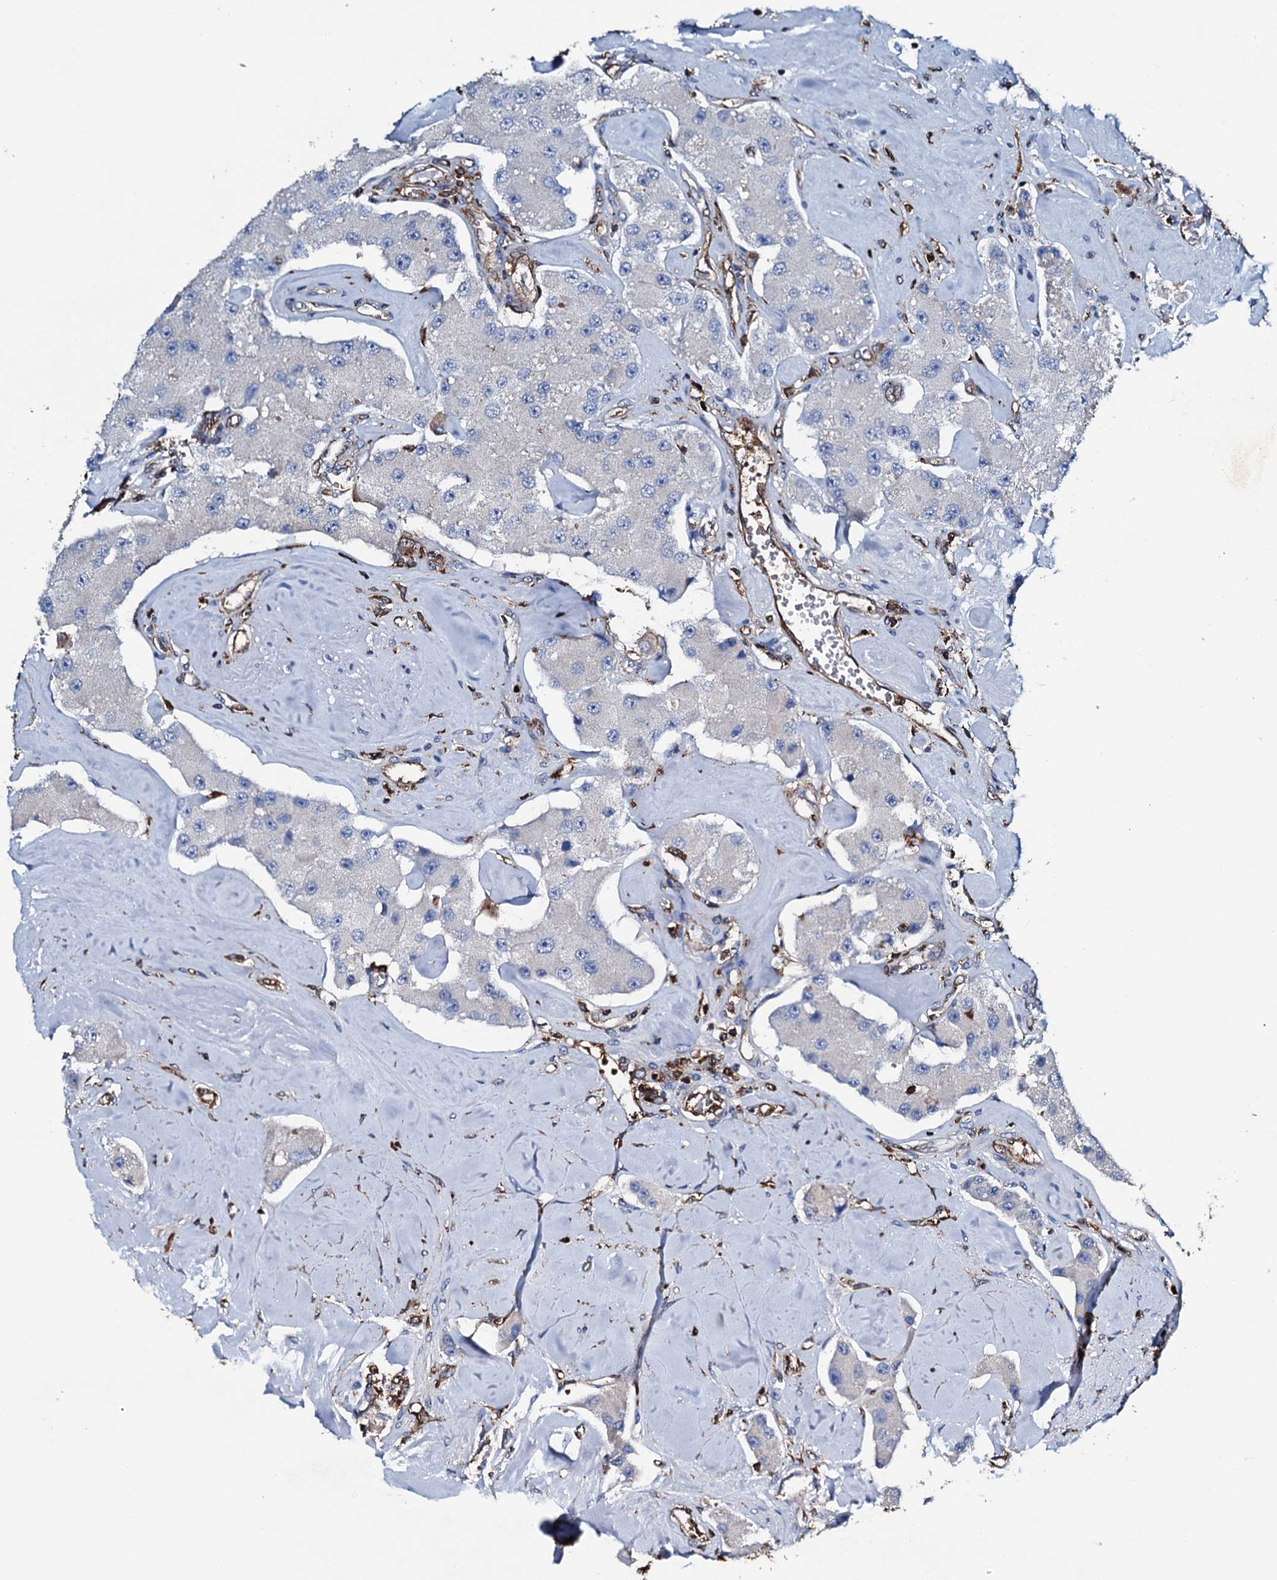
{"staining": {"intensity": "negative", "quantity": "none", "location": "none"}, "tissue": "carcinoid", "cell_type": "Tumor cells", "image_type": "cancer", "snomed": [{"axis": "morphology", "description": "Carcinoid, malignant, NOS"}, {"axis": "topography", "description": "Pancreas"}], "caption": "Immunohistochemical staining of carcinoid reveals no significant expression in tumor cells. (DAB (3,3'-diaminobenzidine) IHC, high magnification).", "gene": "MS4A4E", "patient": {"sex": "male", "age": 41}}